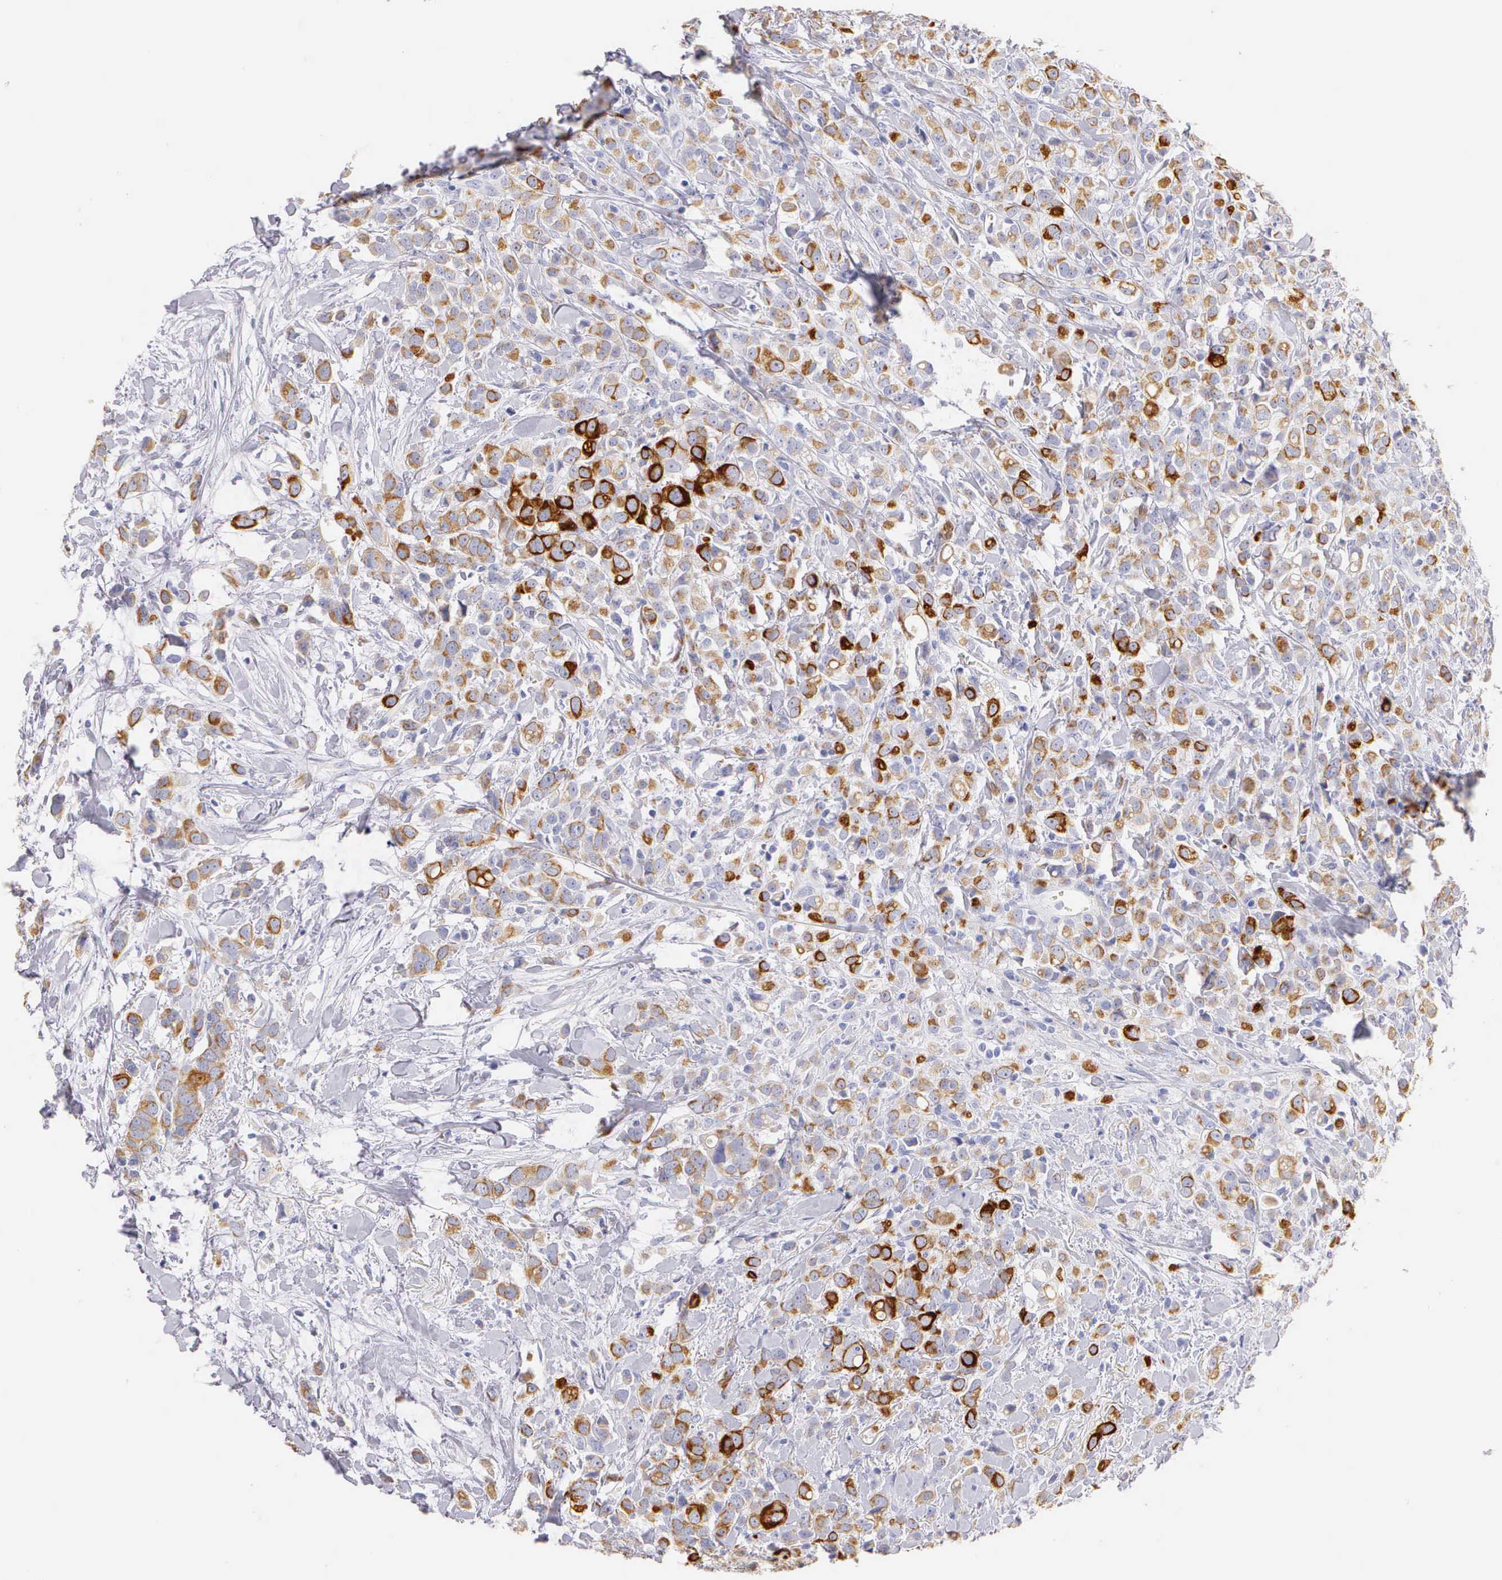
{"staining": {"intensity": "moderate", "quantity": ">75%", "location": "cytoplasmic/membranous"}, "tissue": "breast cancer", "cell_type": "Tumor cells", "image_type": "cancer", "snomed": [{"axis": "morphology", "description": "Lobular carcinoma"}, {"axis": "topography", "description": "Breast"}], "caption": "This photomicrograph displays immunohistochemistry (IHC) staining of breast cancer (lobular carcinoma), with medium moderate cytoplasmic/membranous expression in about >75% of tumor cells.", "gene": "KRT17", "patient": {"sex": "female", "age": 57}}